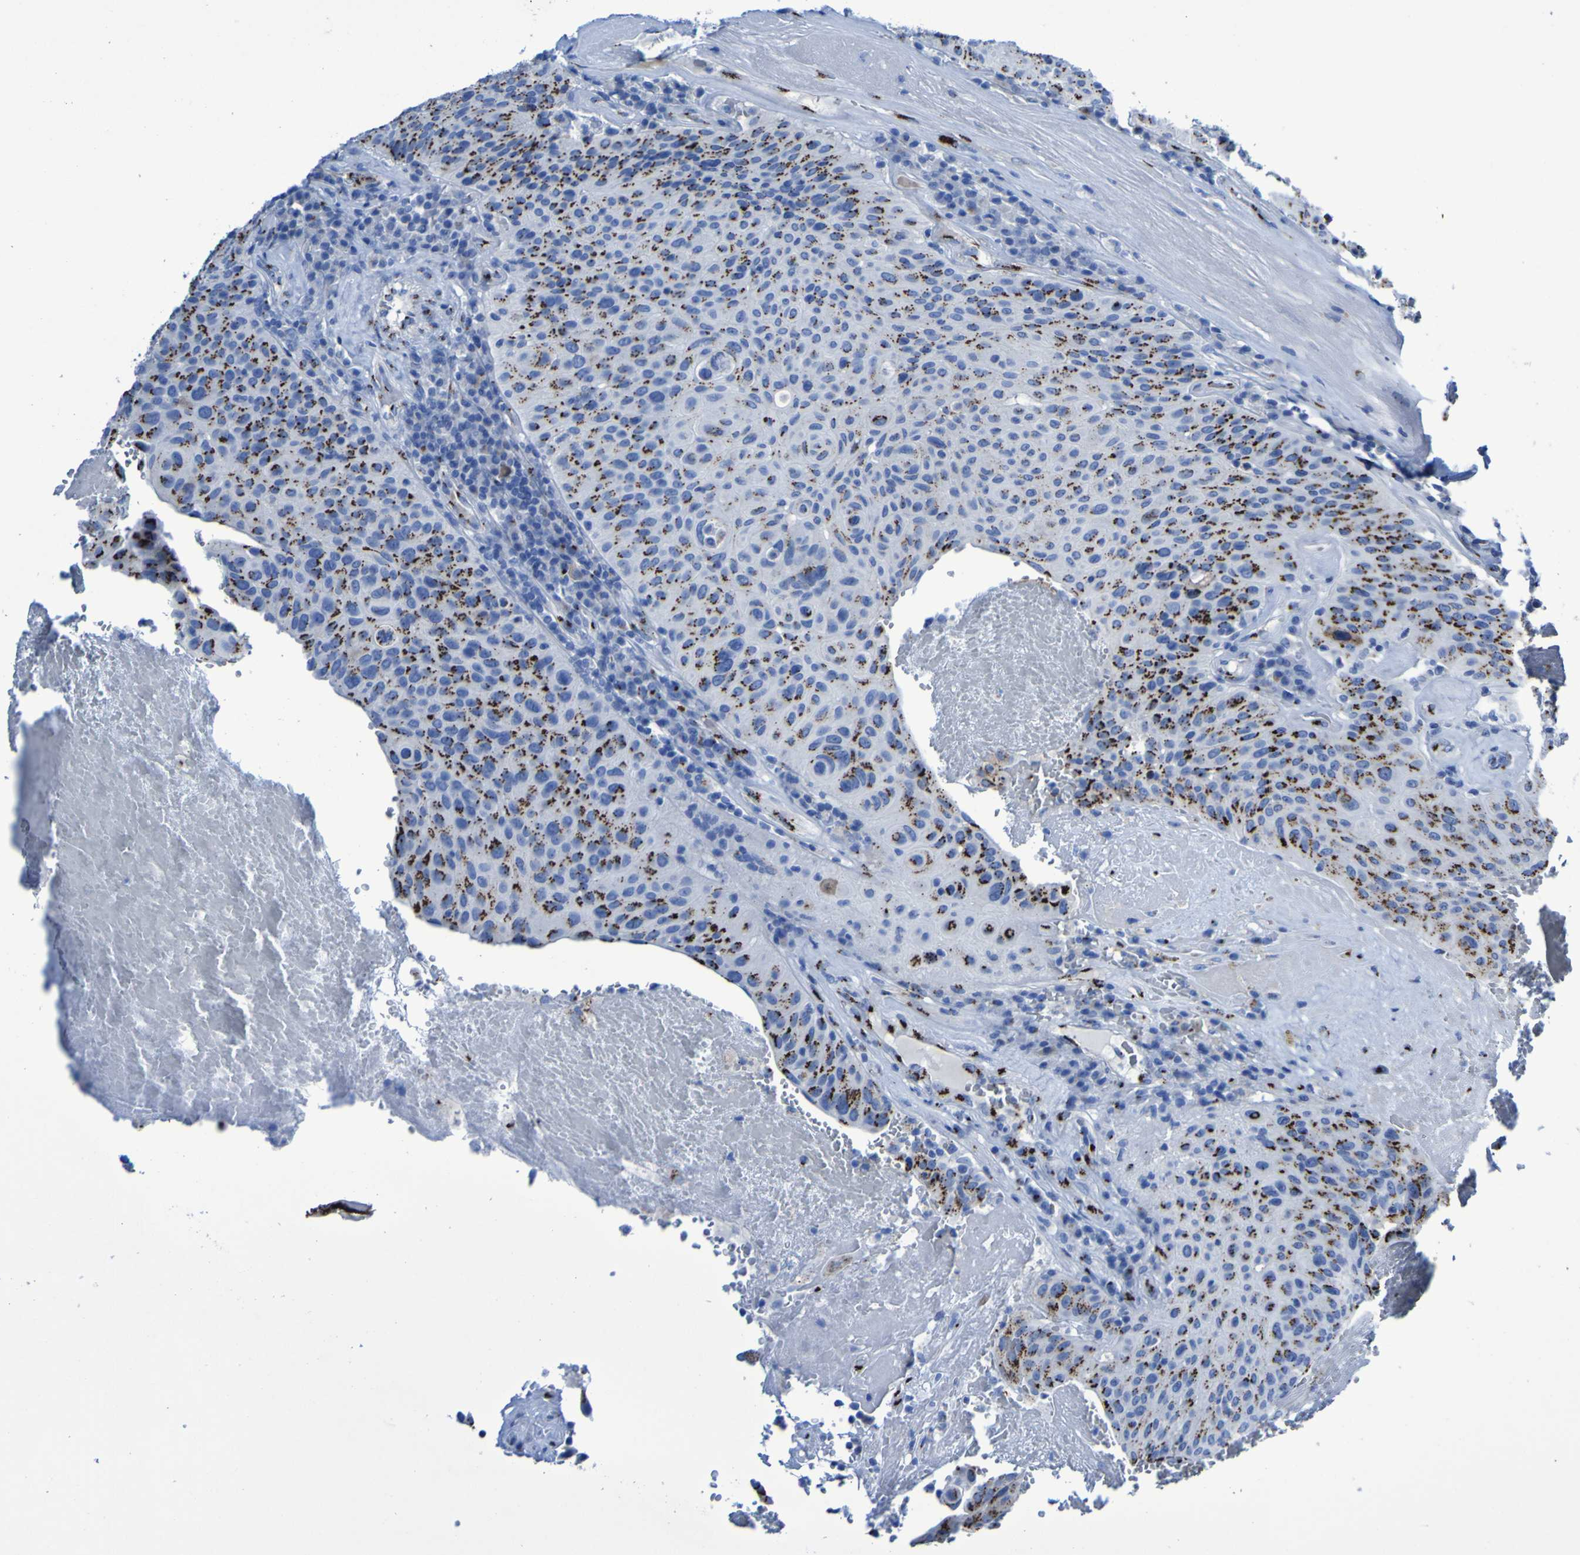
{"staining": {"intensity": "strong", "quantity": "25%-75%", "location": "cytoplasmic/membranous"}, "tissue": "urothelial cancer", "cell_type": "Tumor cells", "image_type": "cancer", "snomed": [{"axis": "morphology", "description": "Urothelial carcinoma, High grade"}, {"axis": "topography", "description": "Urinary bladder"}], "caption": "DAB (3,3'-diaminobenzidine) immunohistochemical staining of urothelial cancer reveals strong cytoplasmic/membranous protein positivity in about 25%-75% of tumor cells. (Brightfield microscopy of DAB IHC at high magnification).", "gene": "GOLM1", "patient": {"sex": "male", "age": 66}}